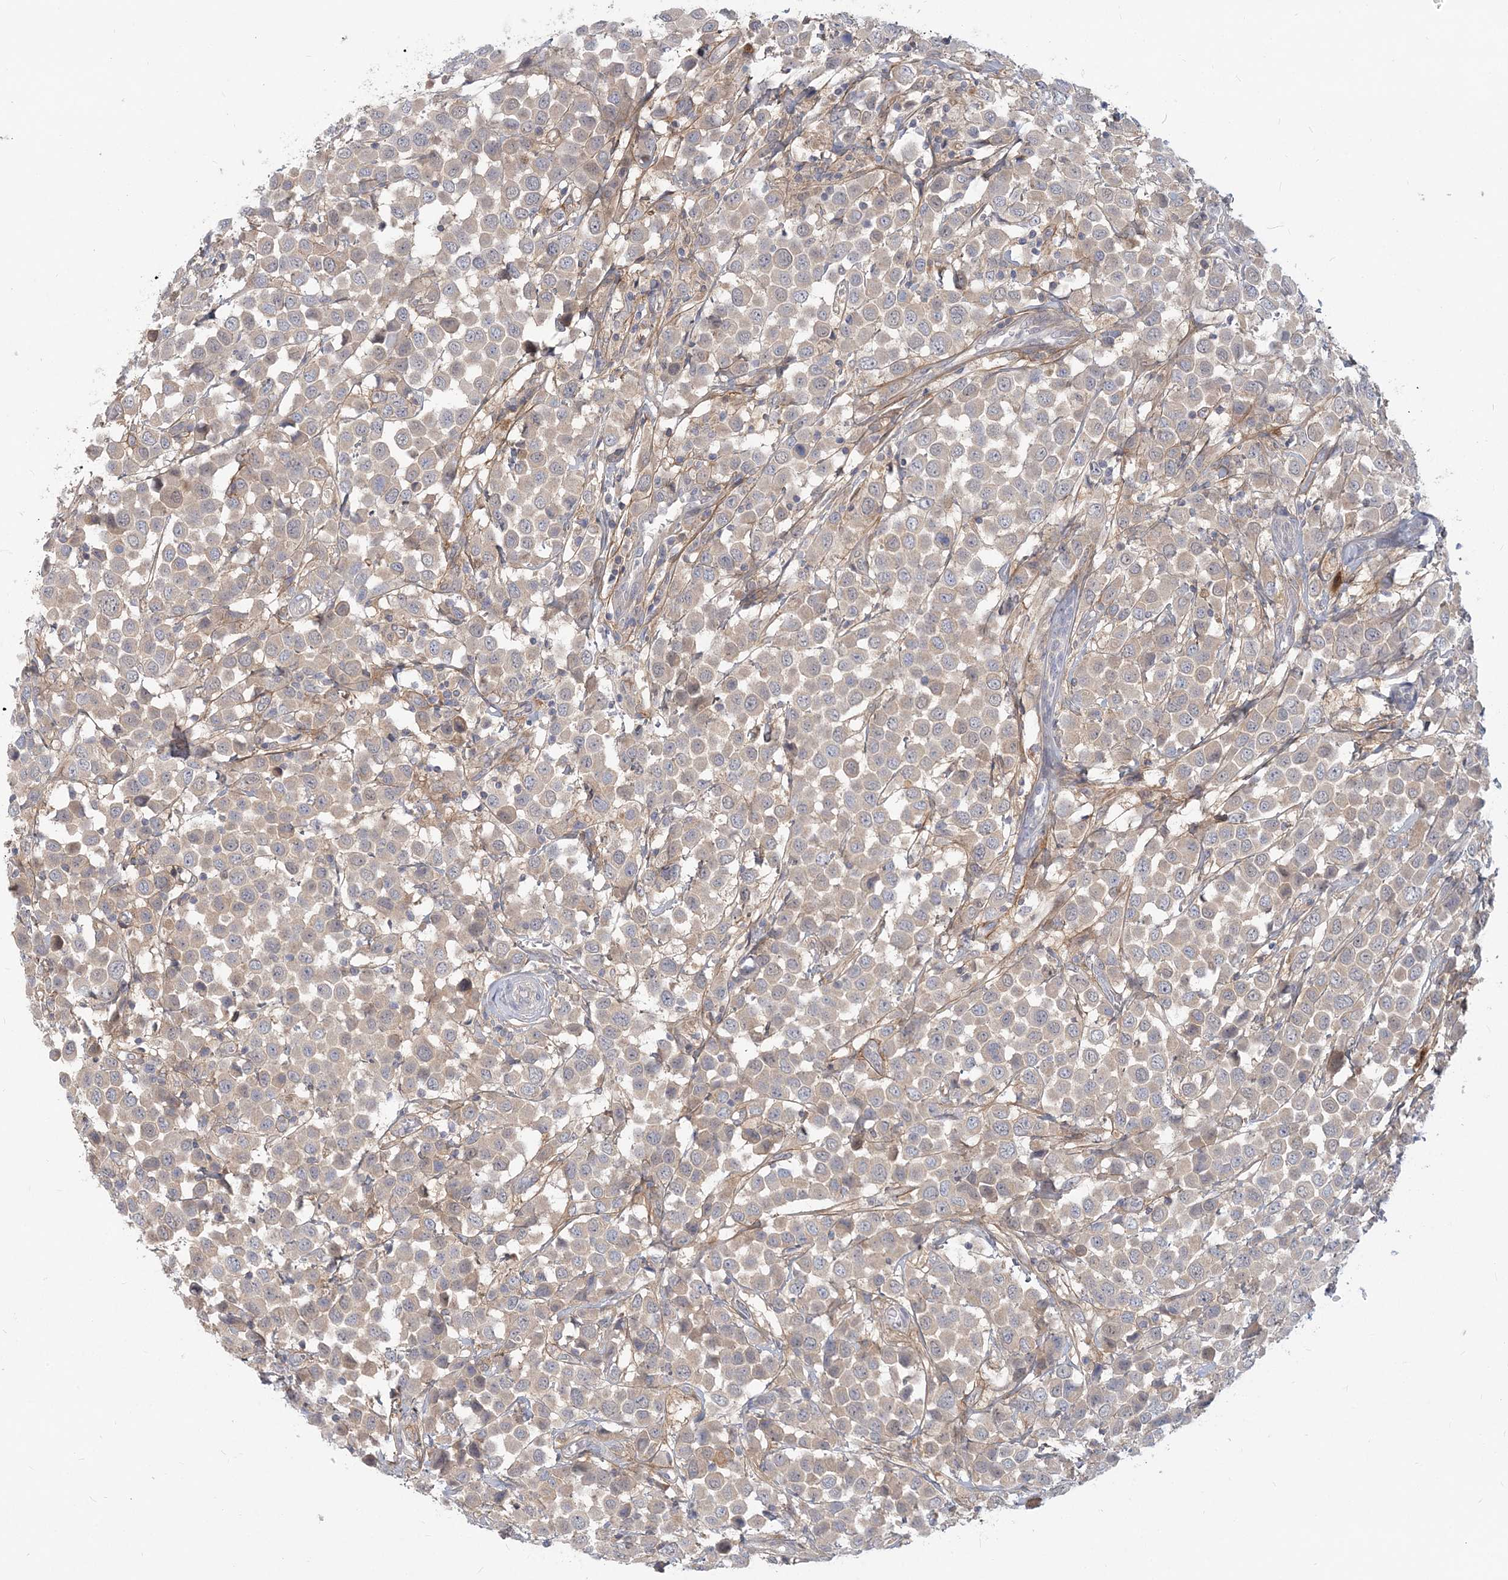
{"staining": {"intensity": "weak", "quantity": "25%-75%", "location": "cytoplasmic/membranous"}, "tissue": "breast cancer", "cell_type": "Tumor cells", "image_type": "cancer", "snomed": [{"axis": "morphology", "description": "Duct carcinoma"}, {"axis": "topography", "description": "Breast"}], "caption": "Immunohistochemistry image of neoplastic tissue: breast cancer stained using immunohistochemistry (IHC) displays low levels of weak protein expression localized specifically in the cytoplasmic/membranous of tumor cells, appearing as a cytoplasmic/membranous brown color.", "gene": "GMPPA", "patient": {"sex": "female", "age": 61}}